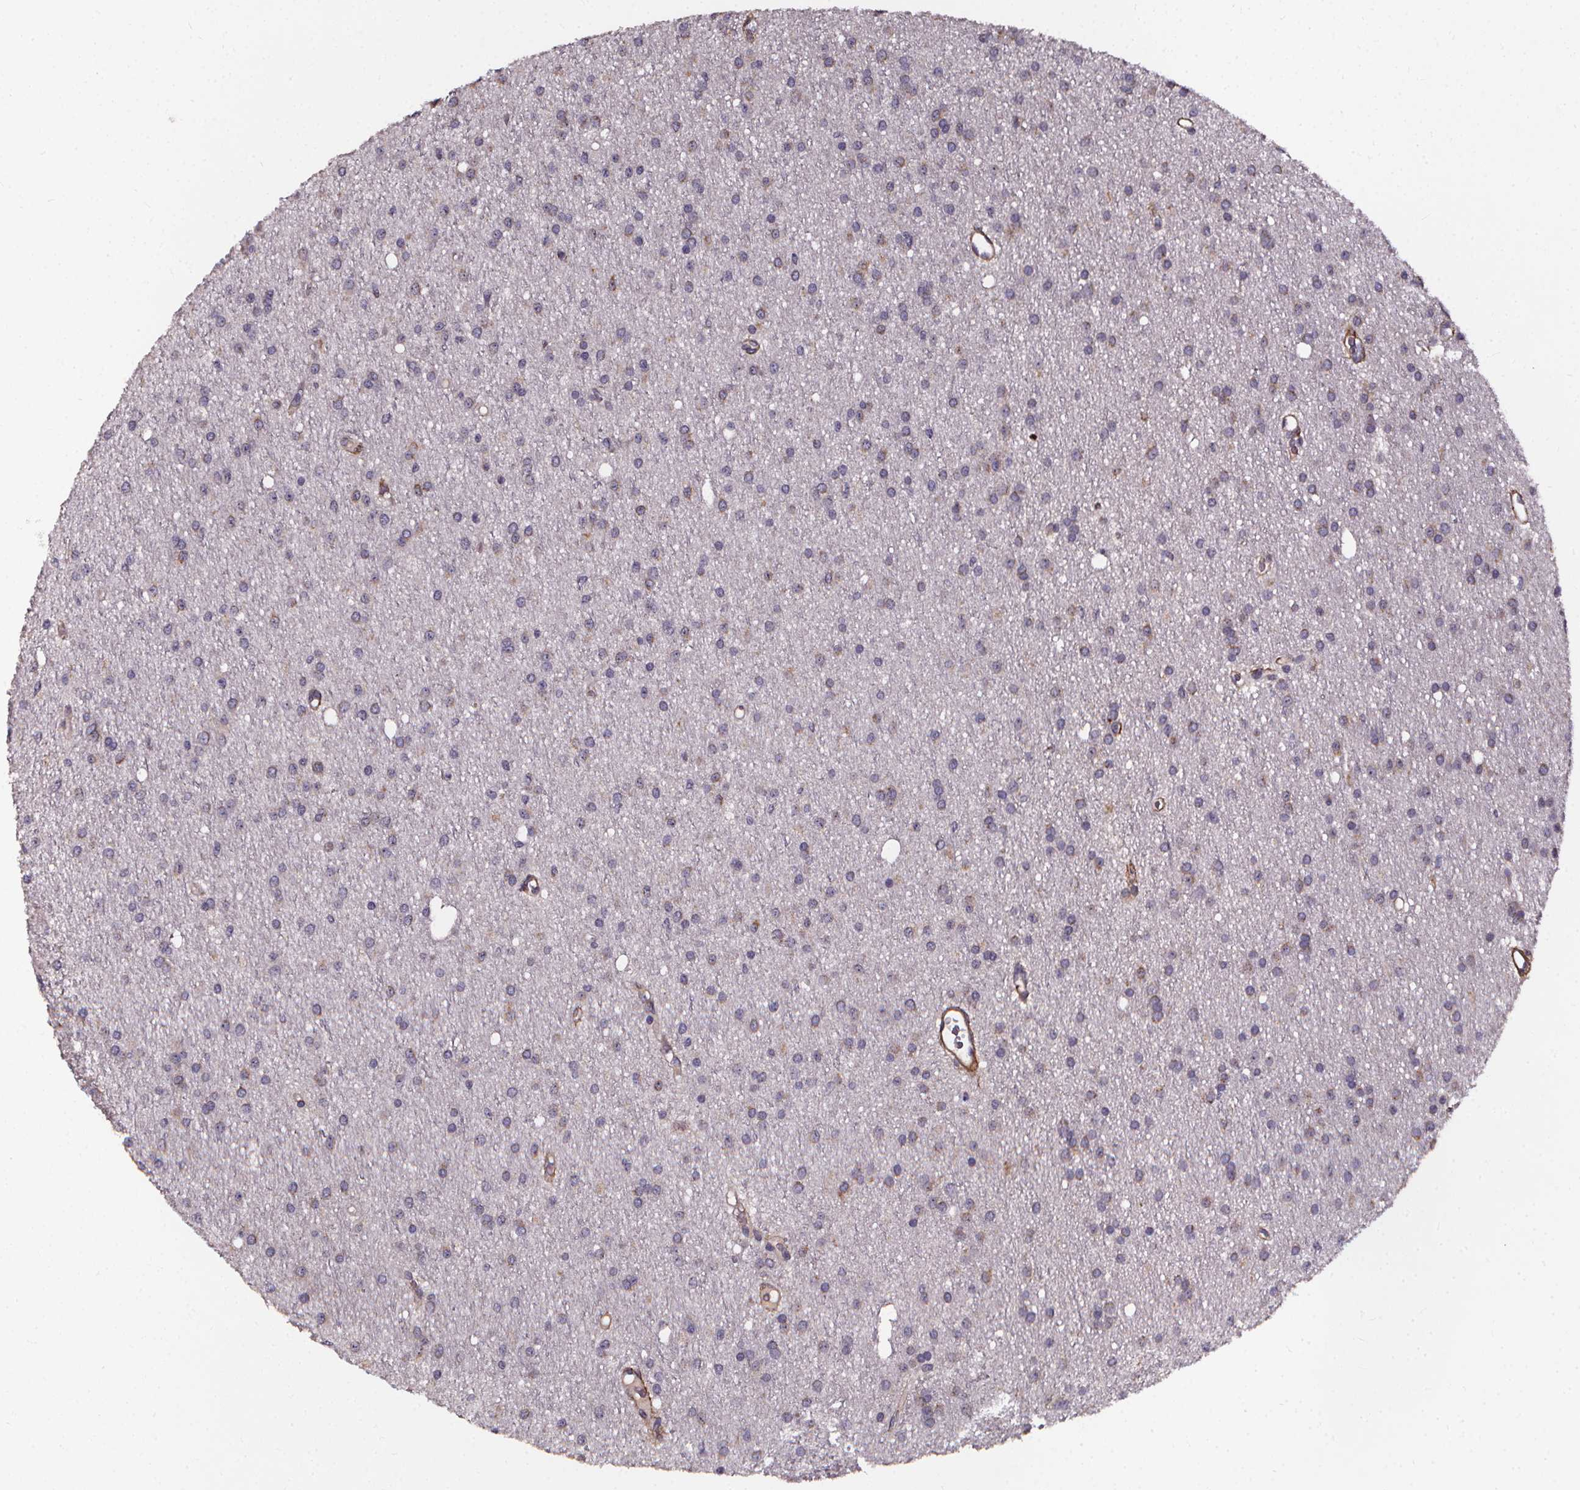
{"staining": {"intensity": "negative", "quantity": "none", "location": "none"}, "tissue": "glioma", "cell_type": "Tumor cells", "image_type": "cancer", "snomed": [{"axis": "morphology", "description": "Glioma, malignant, Low grade"}, {"axis": "topography", "description": "Brain"}], "caption": "This is an immunohistochemistry image of low-grade glioma (malignant). There is no staining in tumor cells.", "gene": "AEBP1", "patient": {"sex": "male", "age": 27}}